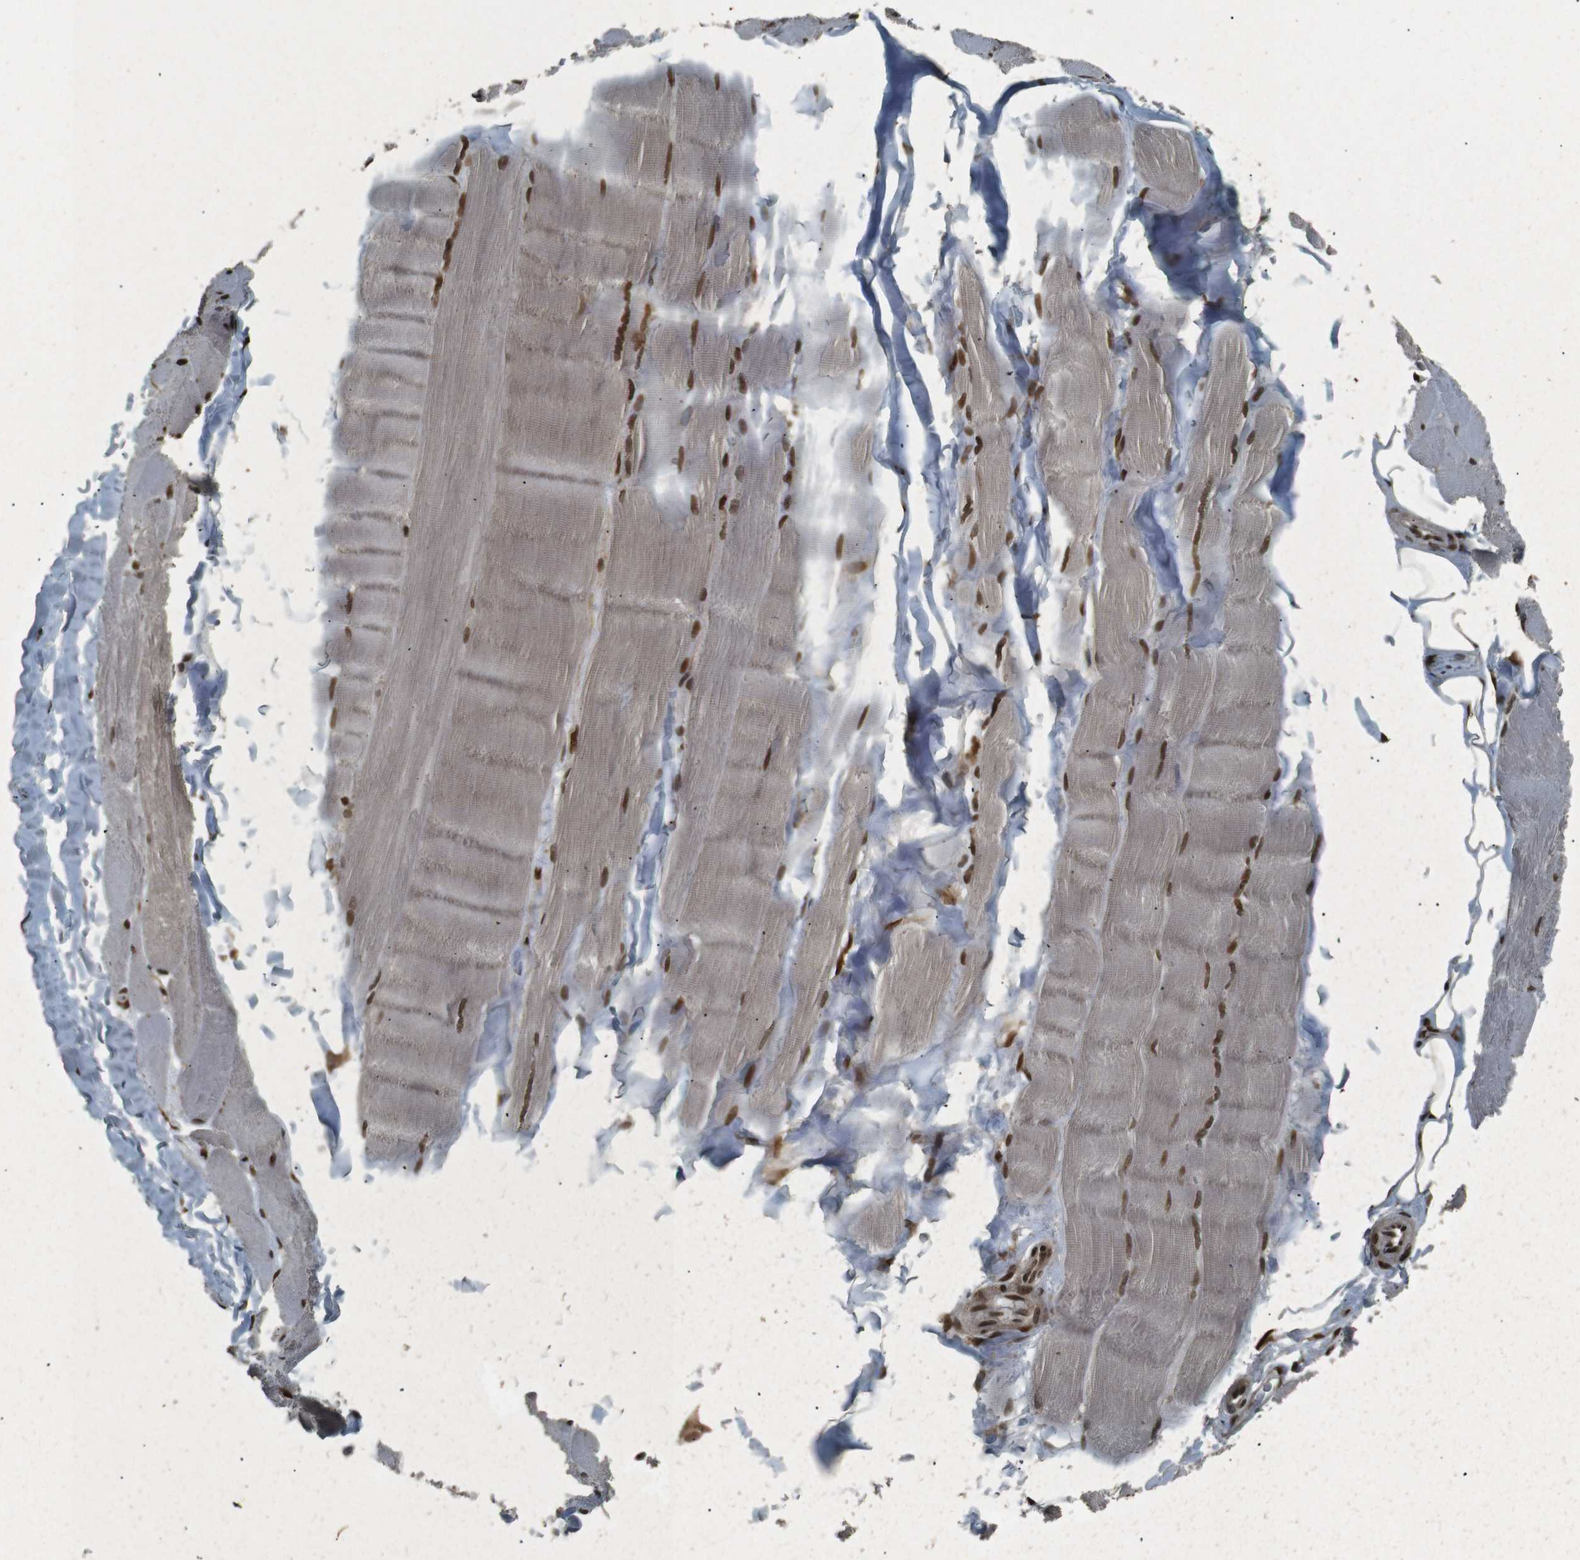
{"staining": {"intensity": "moderate", "quantity": ">75%", "location": "cytoplasmic/membranous,nuclear"}, "tissue": "skeletal muscle", "cell_type": "Myocytes", "image_type": "normal", "snomed": [{"axis": "morphology", "description": "Normal tissue, NOS"}, {"axis": "topography", "description": "Skin"}, {"axis": "topography", "description": "Skeletal muscle"}], "caption": "A brown stain highlights moderate cytoplasmic/membranous,nuclear staining of a protein in myocytes of normal human skeletal muscle.", "gene": "NHEJ1", "patient": {"sex": "male", "age": 83}}